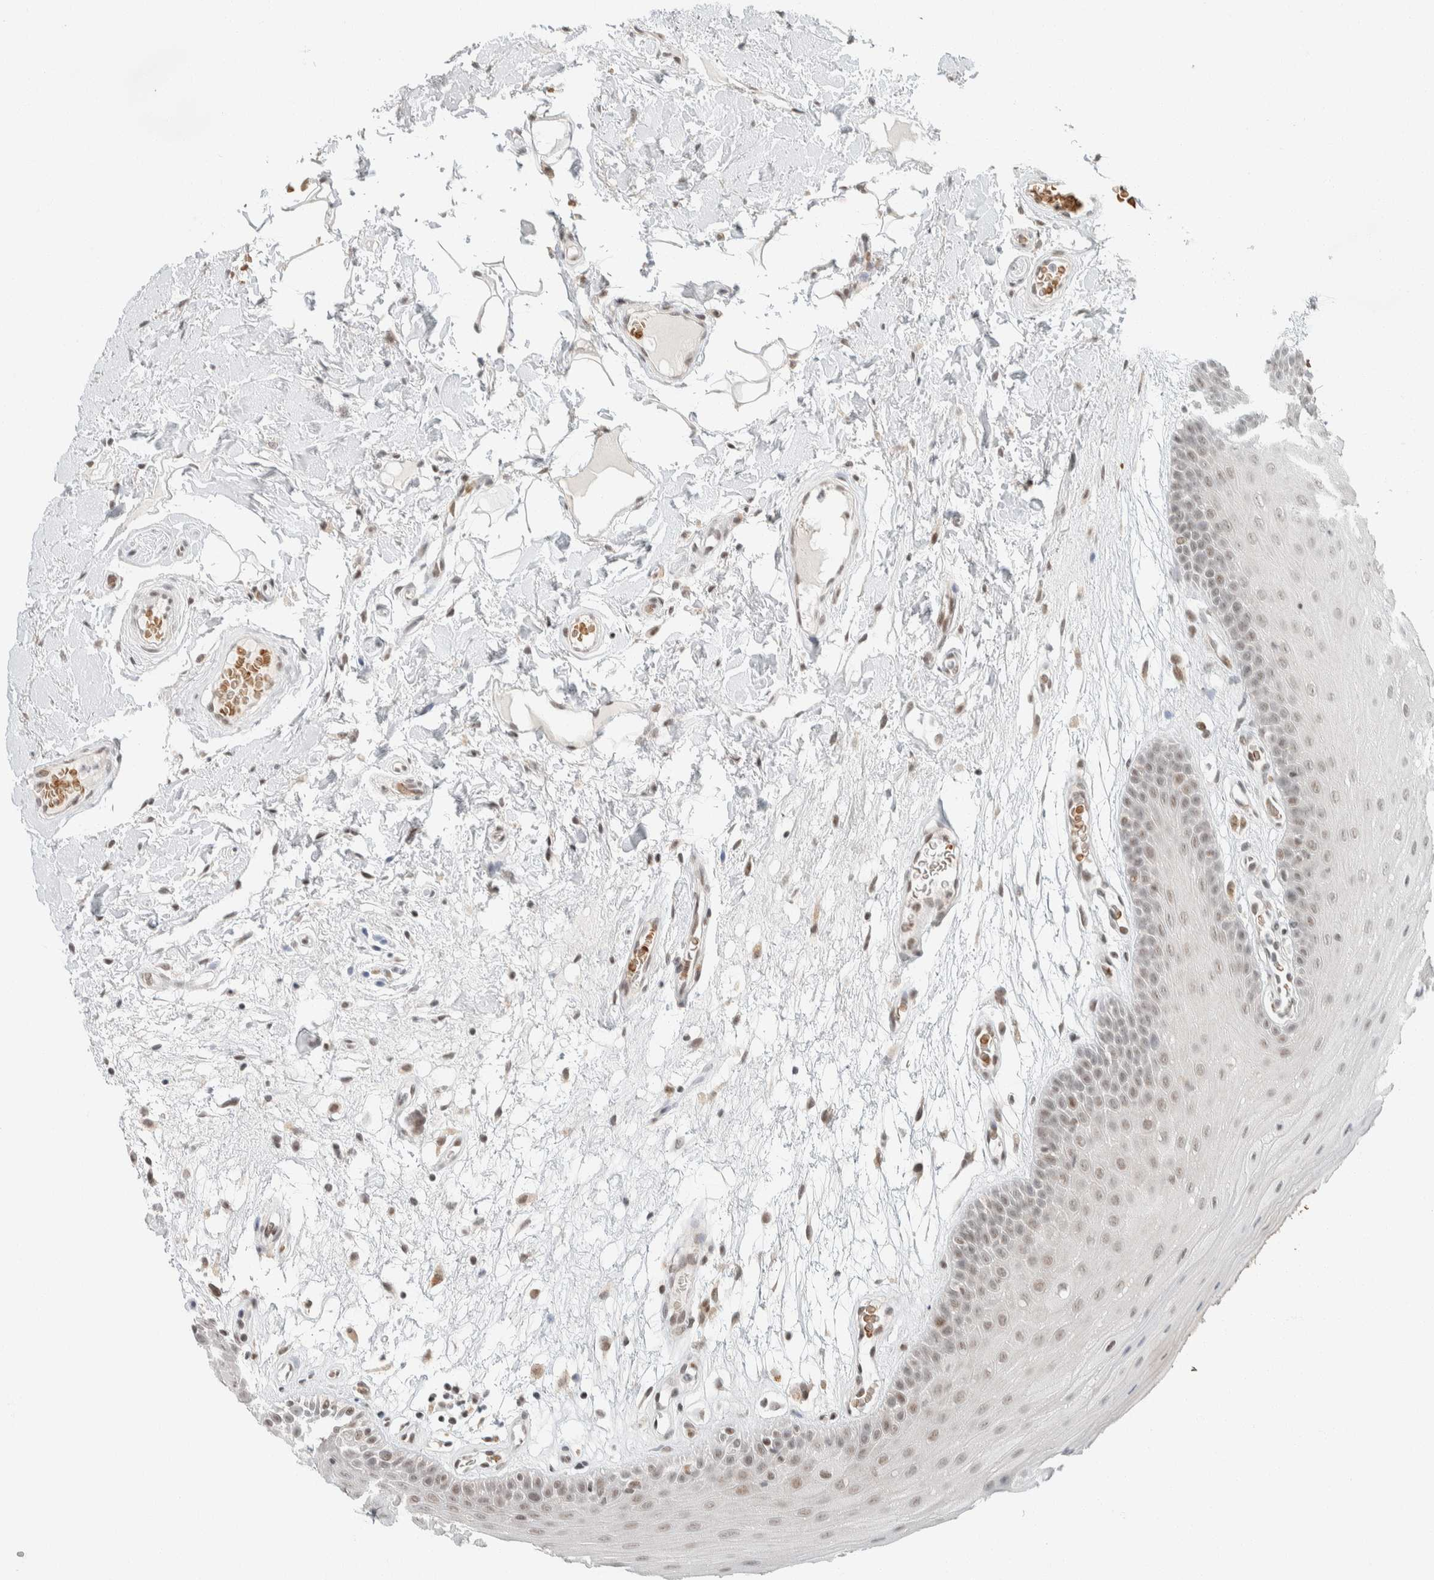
{"staining": {"intensity": "weak", "quantity": "25%-75%", "location": "nuclear"}, "tissue": "oral mucosa", "cell_type": "Squamous epithelial cells", "image_type": "normal", "snomed": [{"axis": "morphology", "description": "Normal tissue, NOS"}, {"axis": "morphology", "description": "Squamous cell carcinoma, NOS"}, {"axis": "topography", "description": "Oral tissue"}, {"axis": "topography", "description": "Head-Neck"}], "caption": "This image demonstrates immunohistochemistry (IHC) staining of unremarkable oral mucosa, with low weak nuclear expression in about 25%-75% of squamous epithelial cells.", "gene": "ZBTB2", "patient": {"sex": "male", "age": 71}}